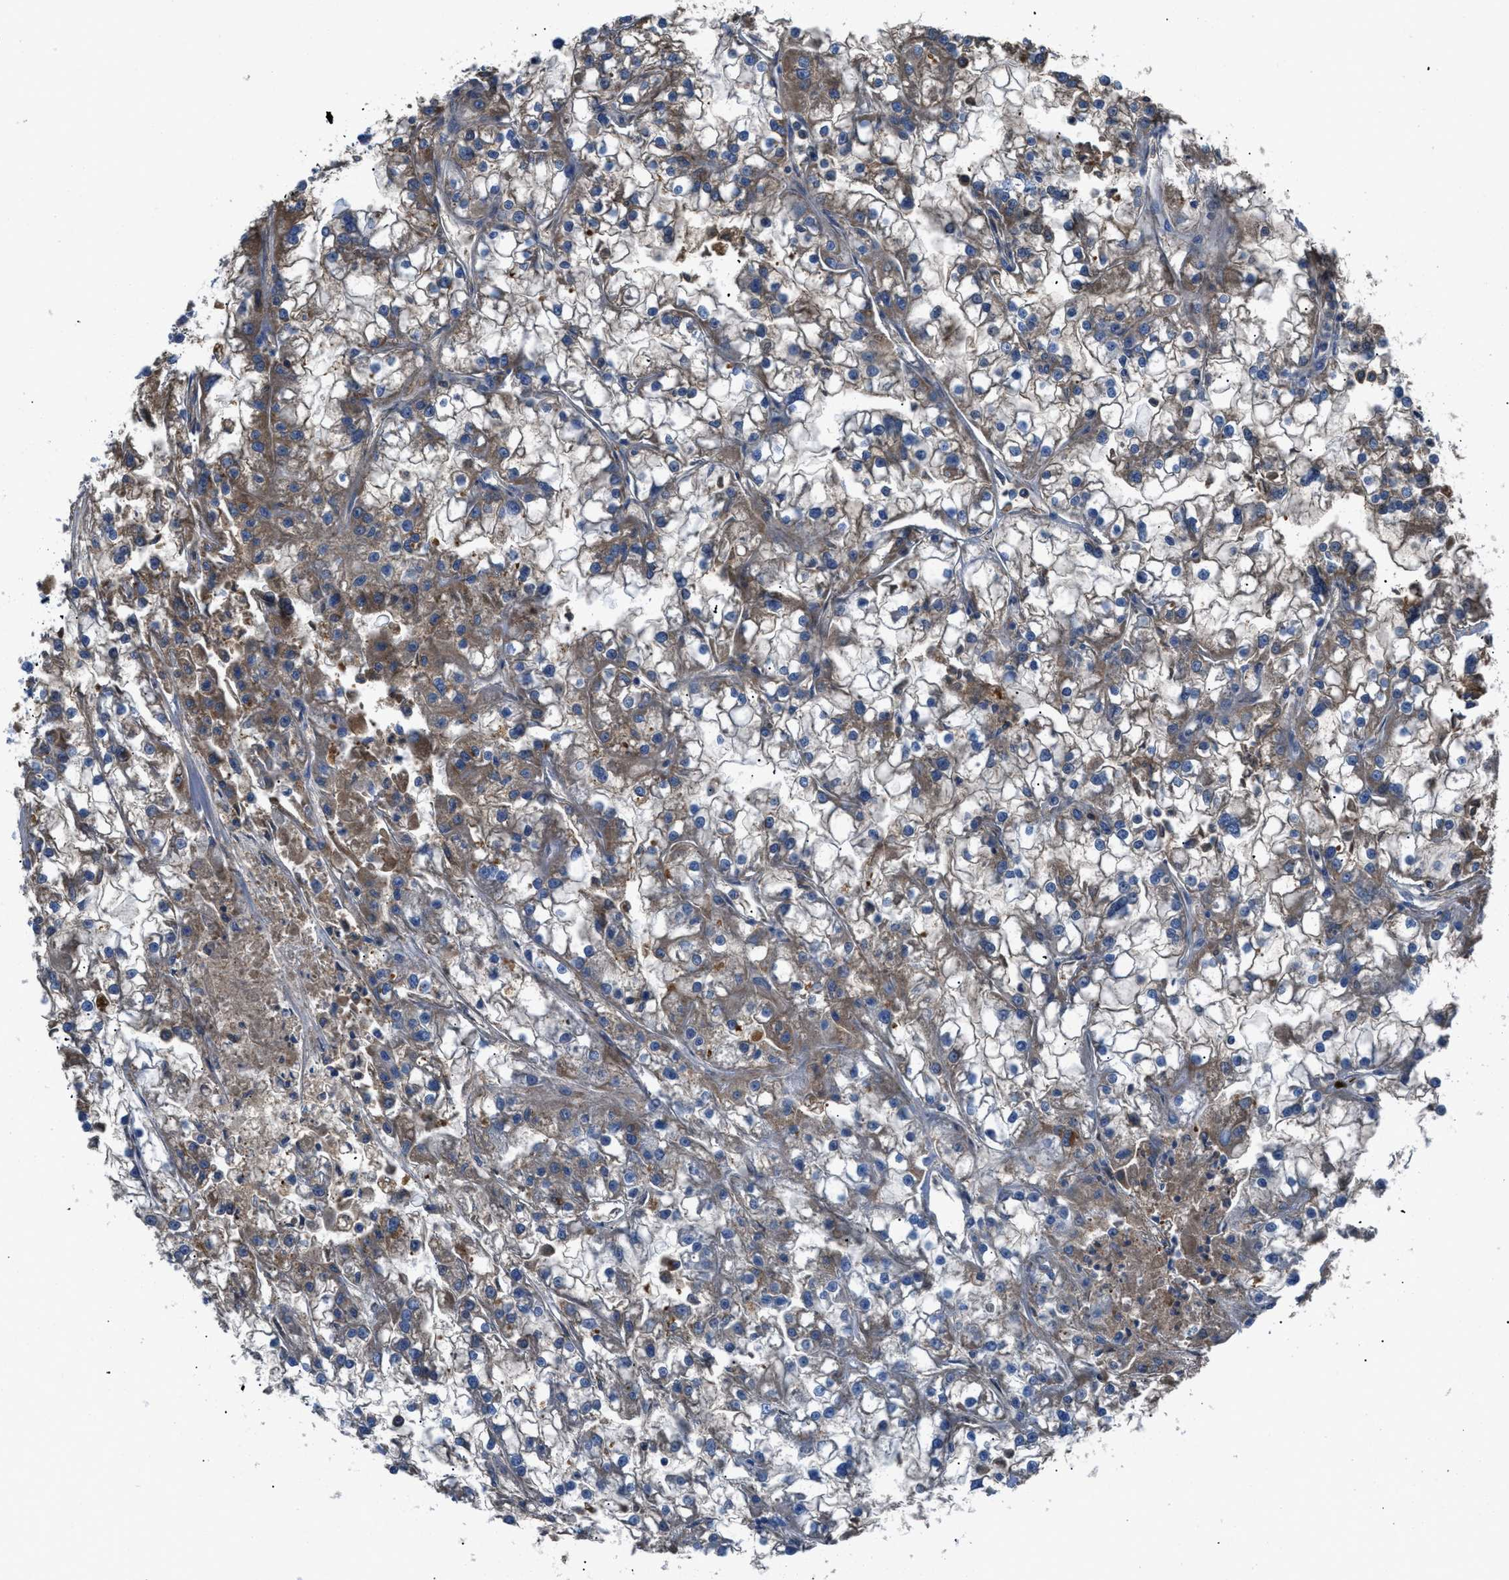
{"staining": {"intensity": "moderate", "quantity": ">75%", "location": "cytoplasmic/membranous"}, "tissue": "renal cancer", "cell_type": "Tumor cells", "image_type": "cancer", "snomed": [{"axis": "morphology", "description": "Adenocarcinoma, NOS"}, {"axis": "topography", "description": "Kidney"}], "caption": "Moderate cytoplasmic/membranous protein positivity is identified in about >75% of tumor cells in adenocarcinoma (renal).", "gene": "SGCZ", "patient": {"sex": "female", "age": 52}}